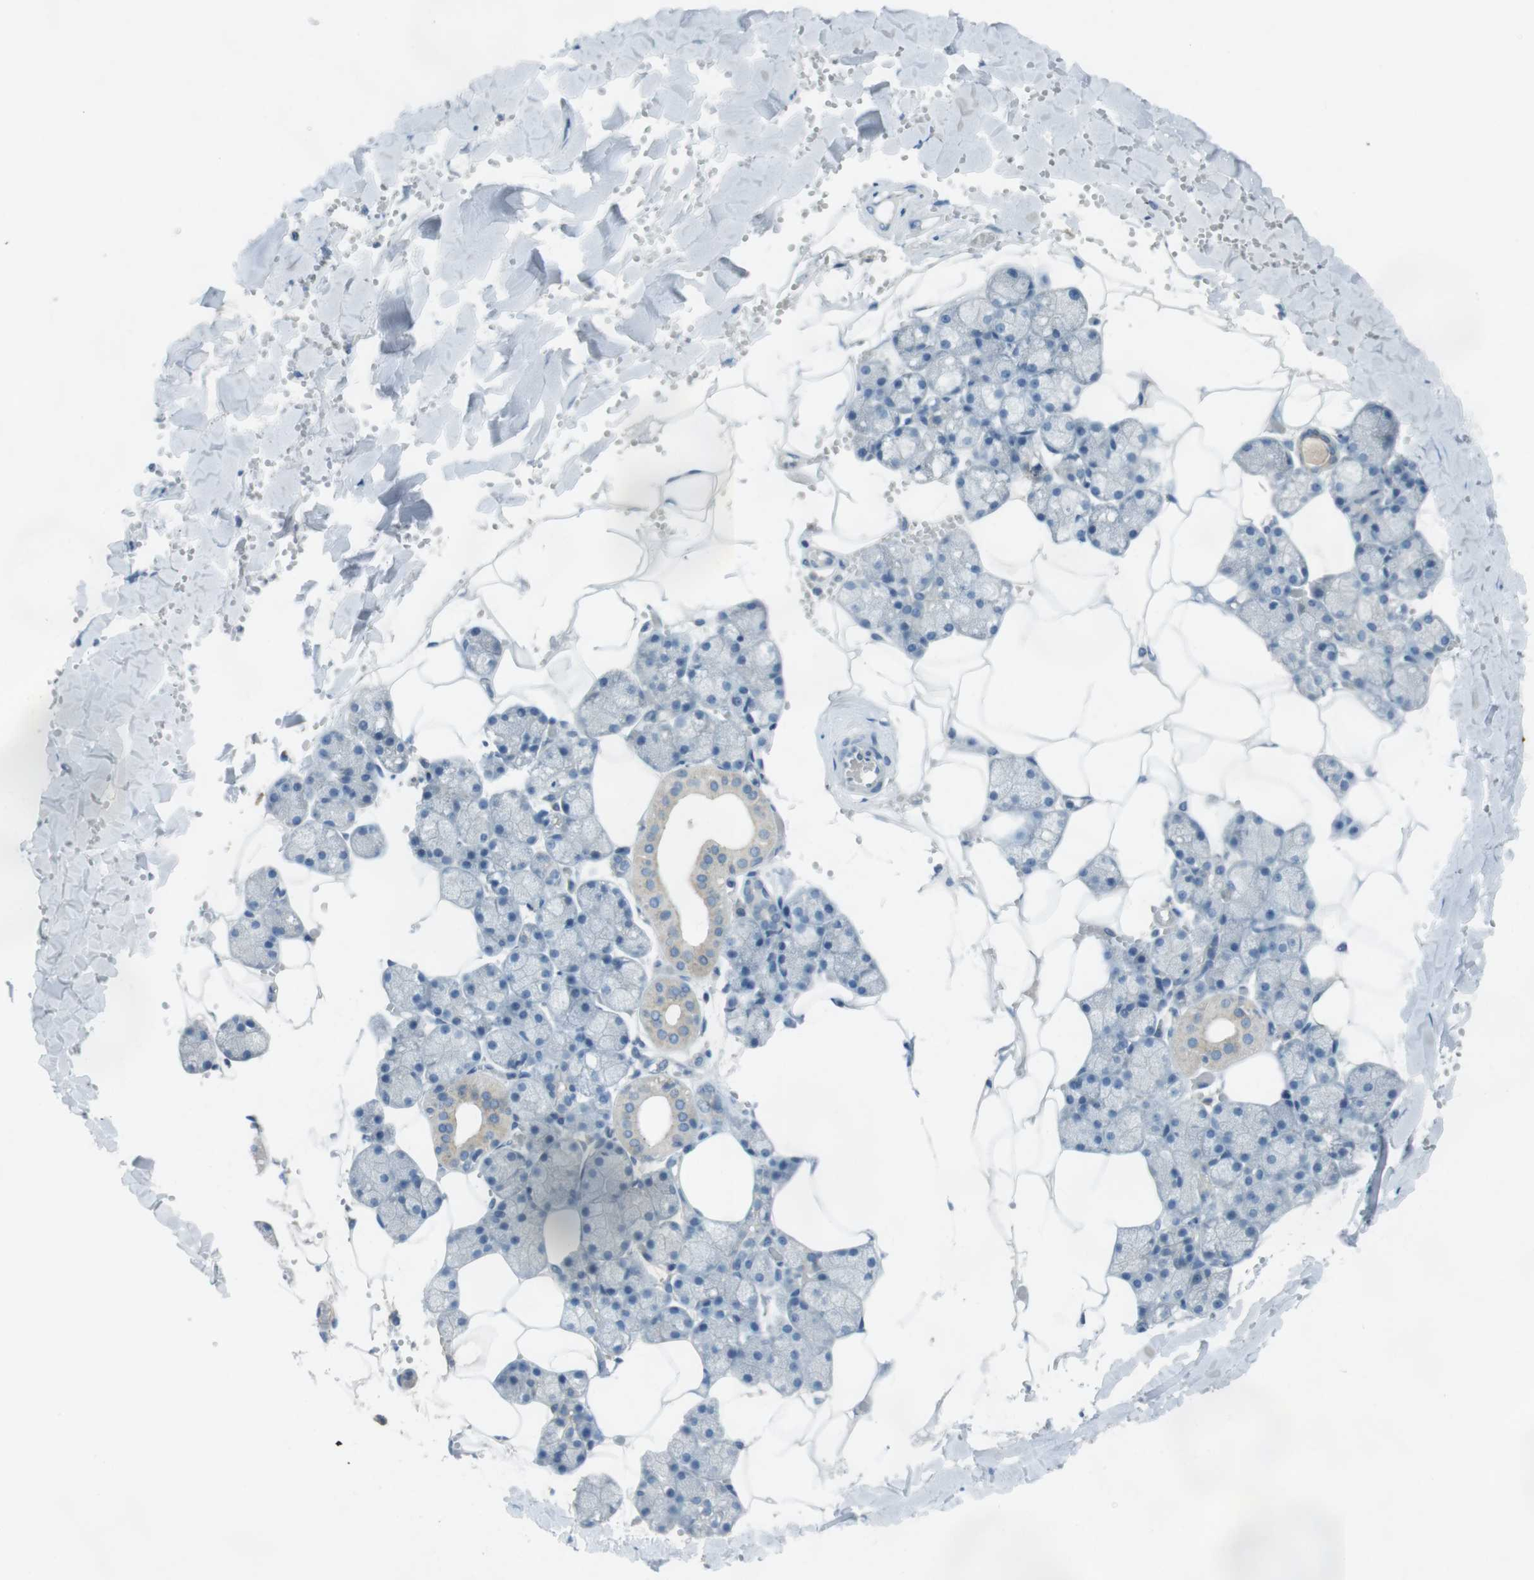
{"staining": {"intensity": "weak", "quantity": "<25%", "location": "cytoplasmic/membranous"}, "tissue": "salivary gland", "cell_type": "Glandular cells", "image_type": "normal", "snomed": [{"axis": "morphology", "description": "Normal tissue, NOS"}, {"axis": "topography", "description": "Salivary gland"}], "caption": "Photomicrograph shows no significant protein expression in glandular cells of benign salivary gland.", "gene": "ENTPD7", "patient": {"sex": "male", "age": 62}}